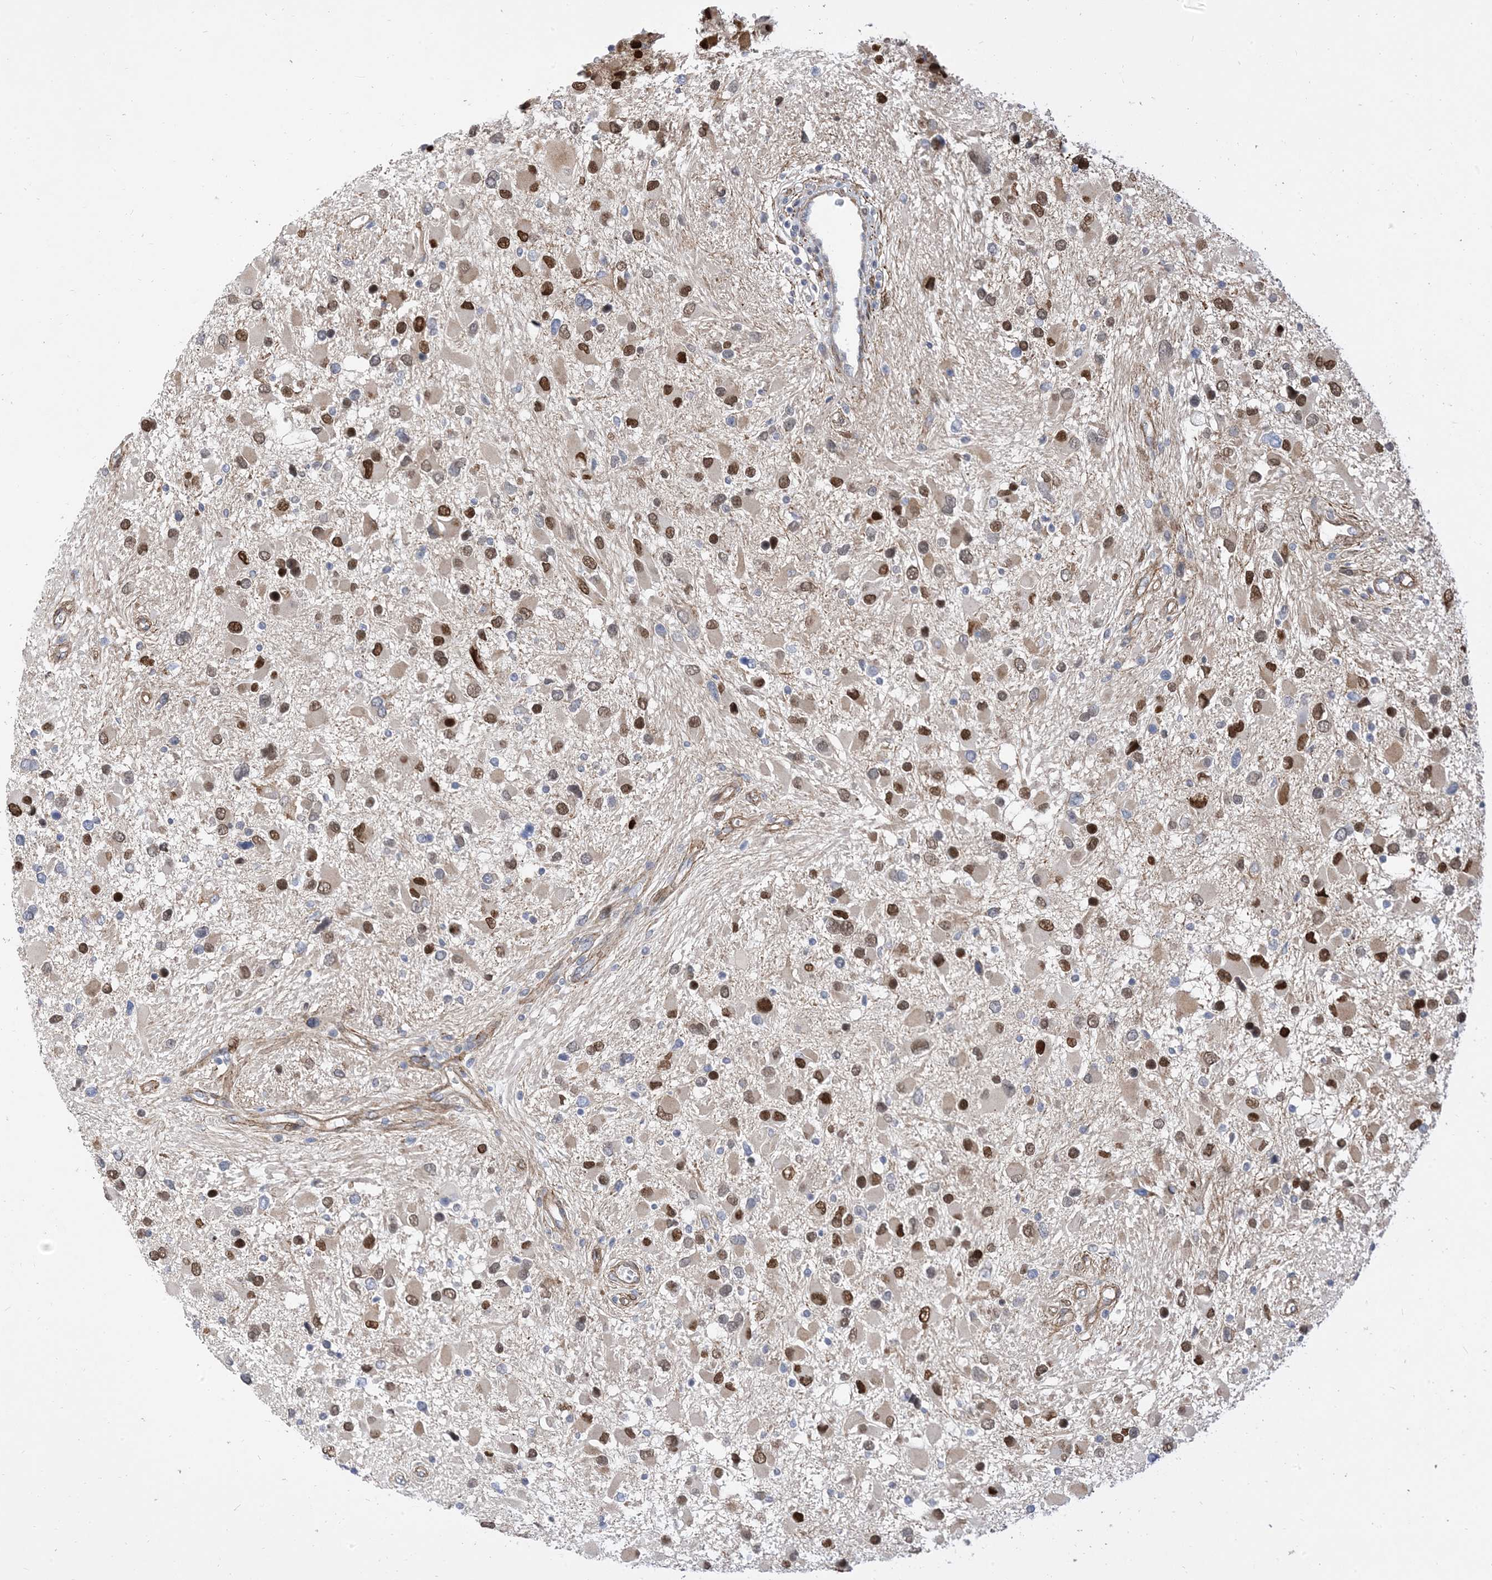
{"staining": {"intensity": "moderate", "quantity": "25%-75%", "location": "nuclear"}, "tissue": "glioma", "cell_type": "Tumor cells", "image_type": "cancer", "snomed": [{"axis": "morphology", "description": "Glioma, malignant, High grade"}, {"axis": "topography", "description": "Brain"}], "caption": "This is an image of IHC staining of glioma, which shows moderate expression in the nuclear of tumor cells.", "gene": "TYSND1", "patient": {"sex": "male", "age": 53}}